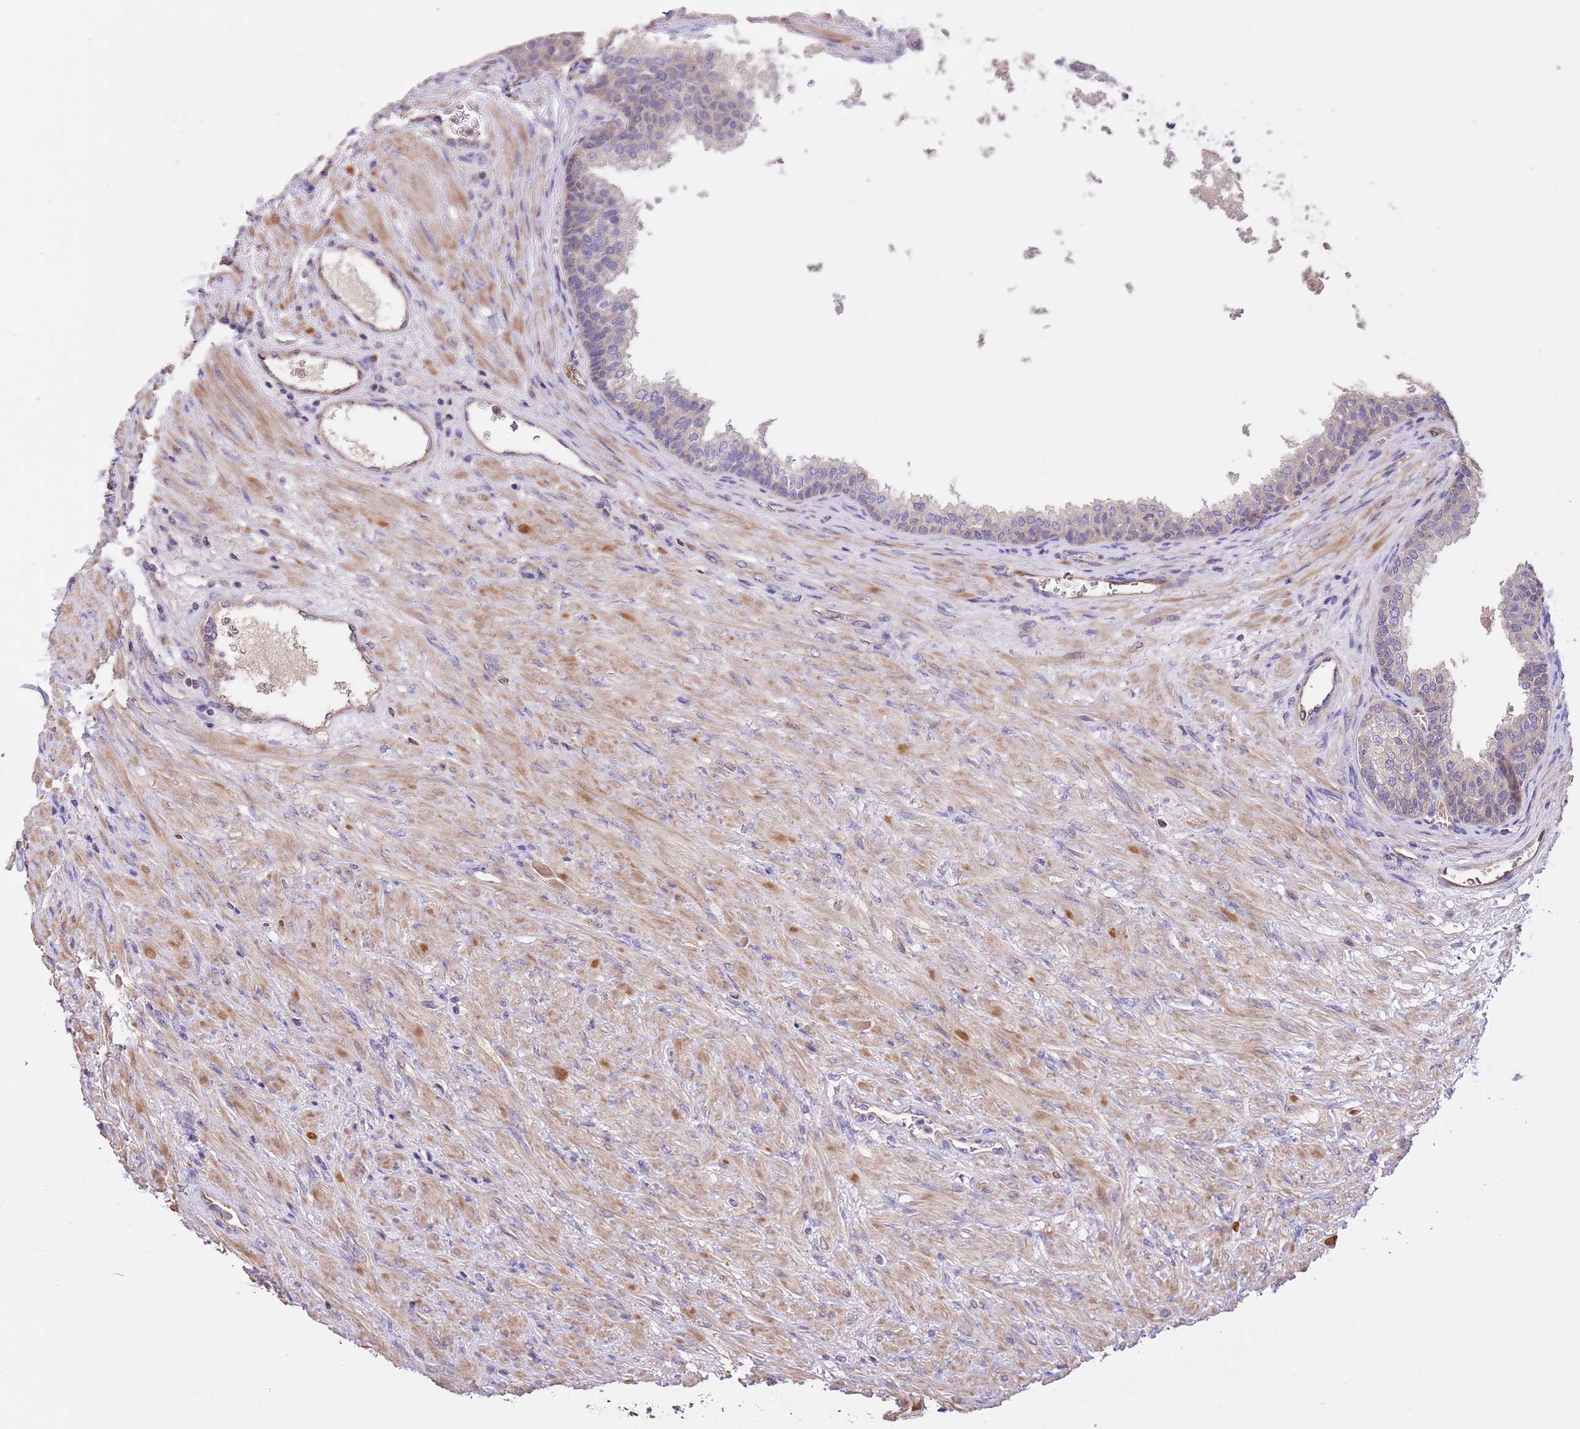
{"staining": {"intensity": "weak", "quantity": "<25%", "location": "cytoplasmic/membranous"}, "tissue": "prostate", "cell_type": "Glandular cells", "image_type": "normal", "snomed": [{"axis": "morphology", "description": "Normal tissue, NOS"}, {"axis": "topography", "description": "Prostate"}], "caption": "The image displays no staining of glandular cells in normal prostate.", "gene": "FAM89B", "patient": {"sex": "male", "age": 76}}